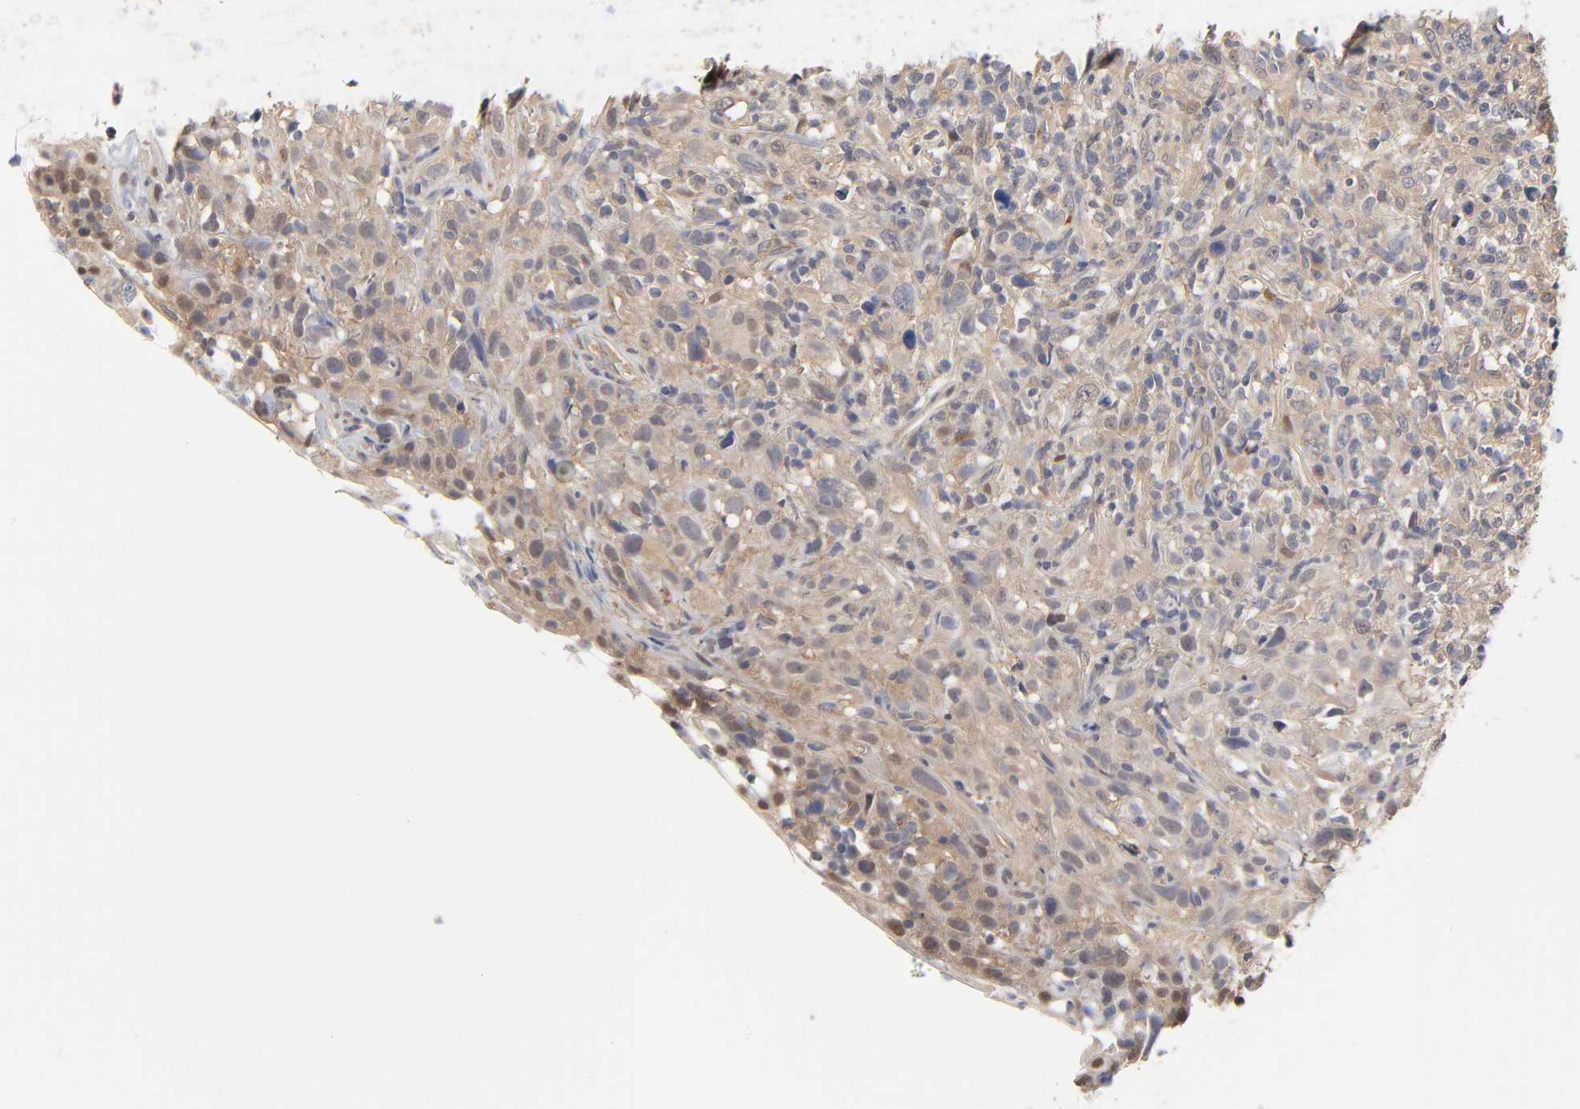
{"staining": {"intensity": "weak", "quantity": ">75%", "location": "cytoplasmic/membranous"}, "tissue": "thyroid cancer", "cell_type": "Tumor cells", "image_type": "cancer", "snomed": [{"axis": "morphology", "description": "Carcinoma, NOS"}, {"axis": "topography", "description": "Thyroid gland"}], "caption": "Tumor cells demonstrate low levels of weak cytoplasmic/membranous positivity in approximately >75% of cells in human thyroid cancer.", "gene": "PDE5A", "patient": {"sex": "female", "age": 77}}